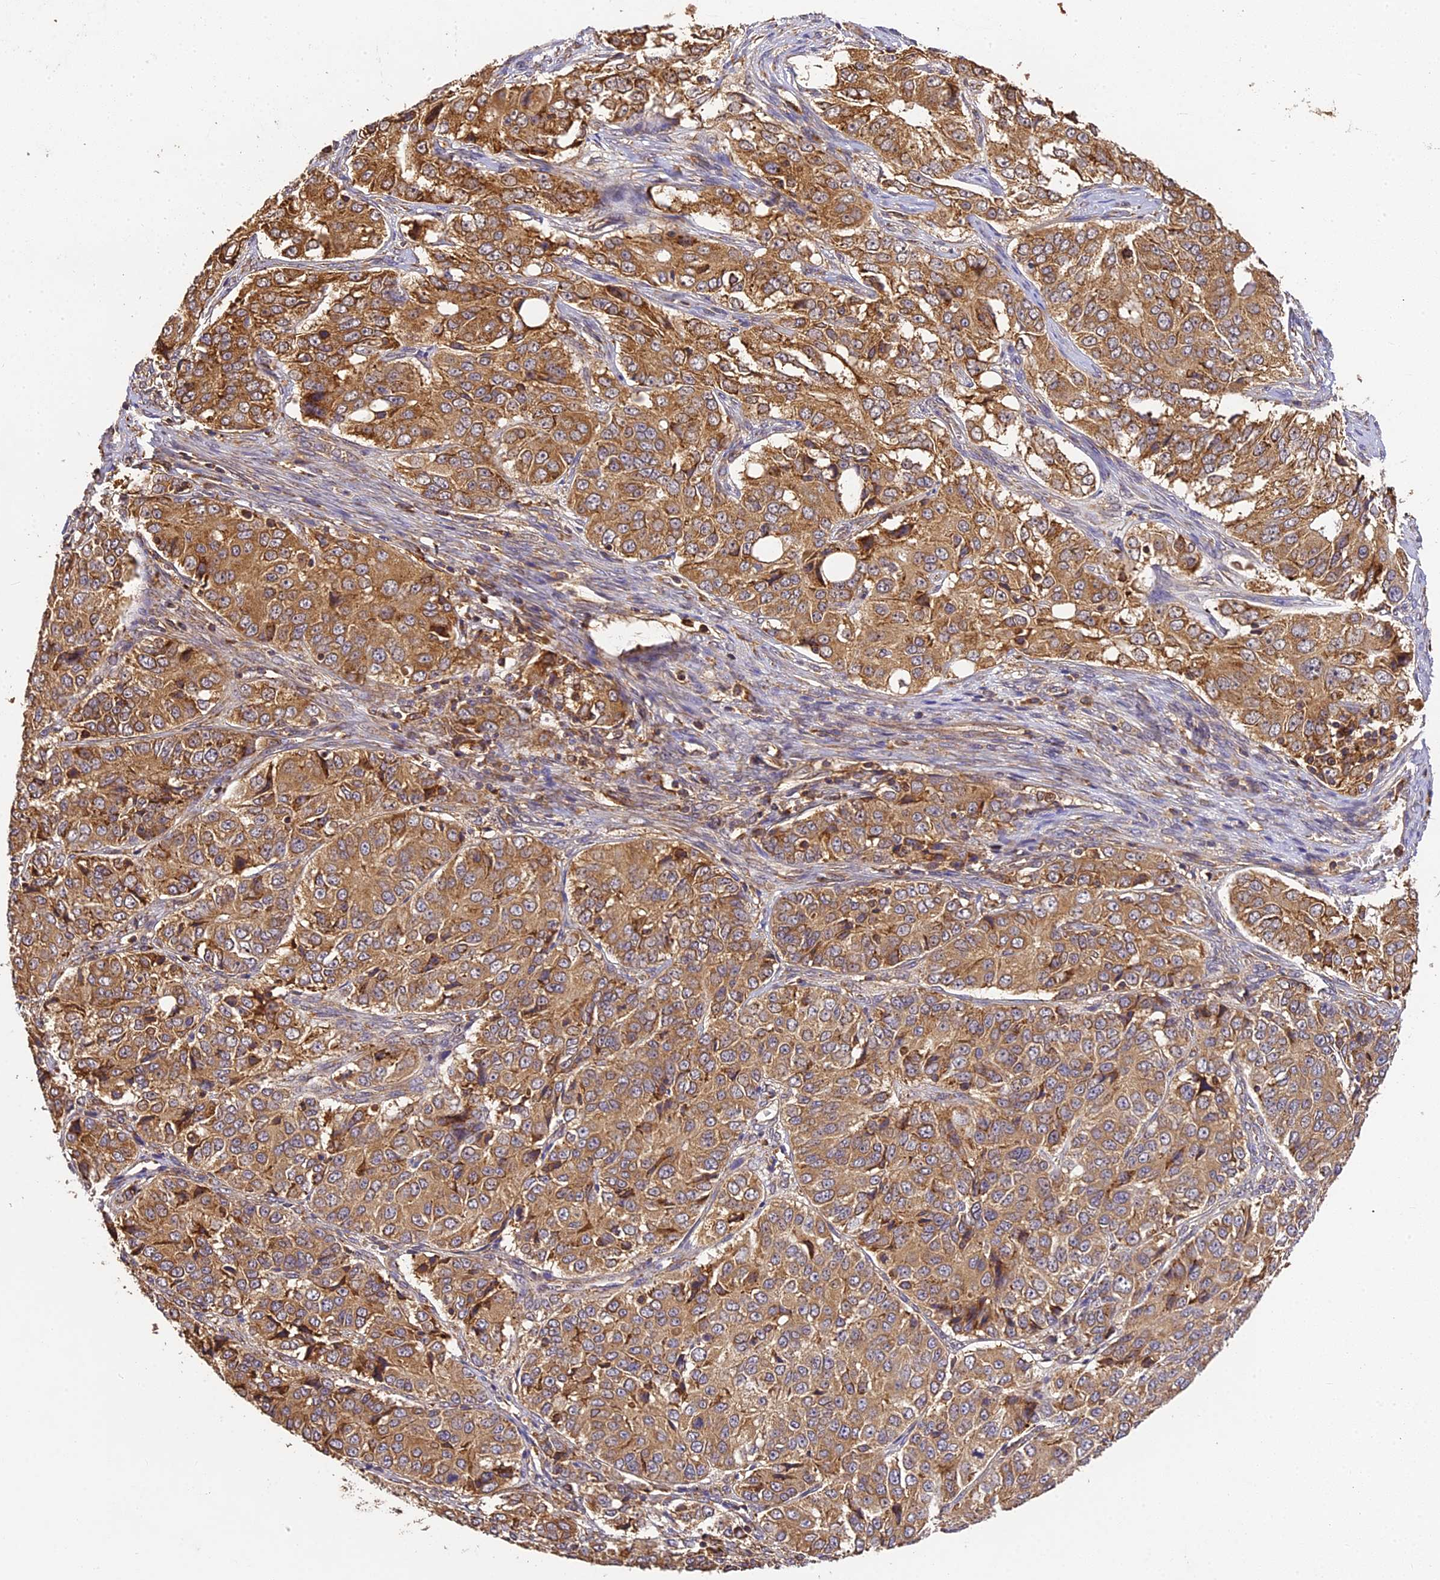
{"staining": {"intensity": "moderate", "quantity": ">75%", "location": "cytoplasmic/membranous"}, "tissue": "ovarian cancer", "cell_type": "Tumor cells", "image_type": "cancer", "snomed": [{"axis": "morphology", "description": "Carcinoma, endometroid"}, {"axis": "topography", "description": "Ovary"}], "caption": "Approximately >75% of tumor cells in human ovarian cancer (endometroid carcinoma) reveal moderate cytoplasmic/membranous protein positivity as visualized by brown immunohistochemical staining.", "gene": "BRAP", "patient": {"sex": "female", "age": 51}}